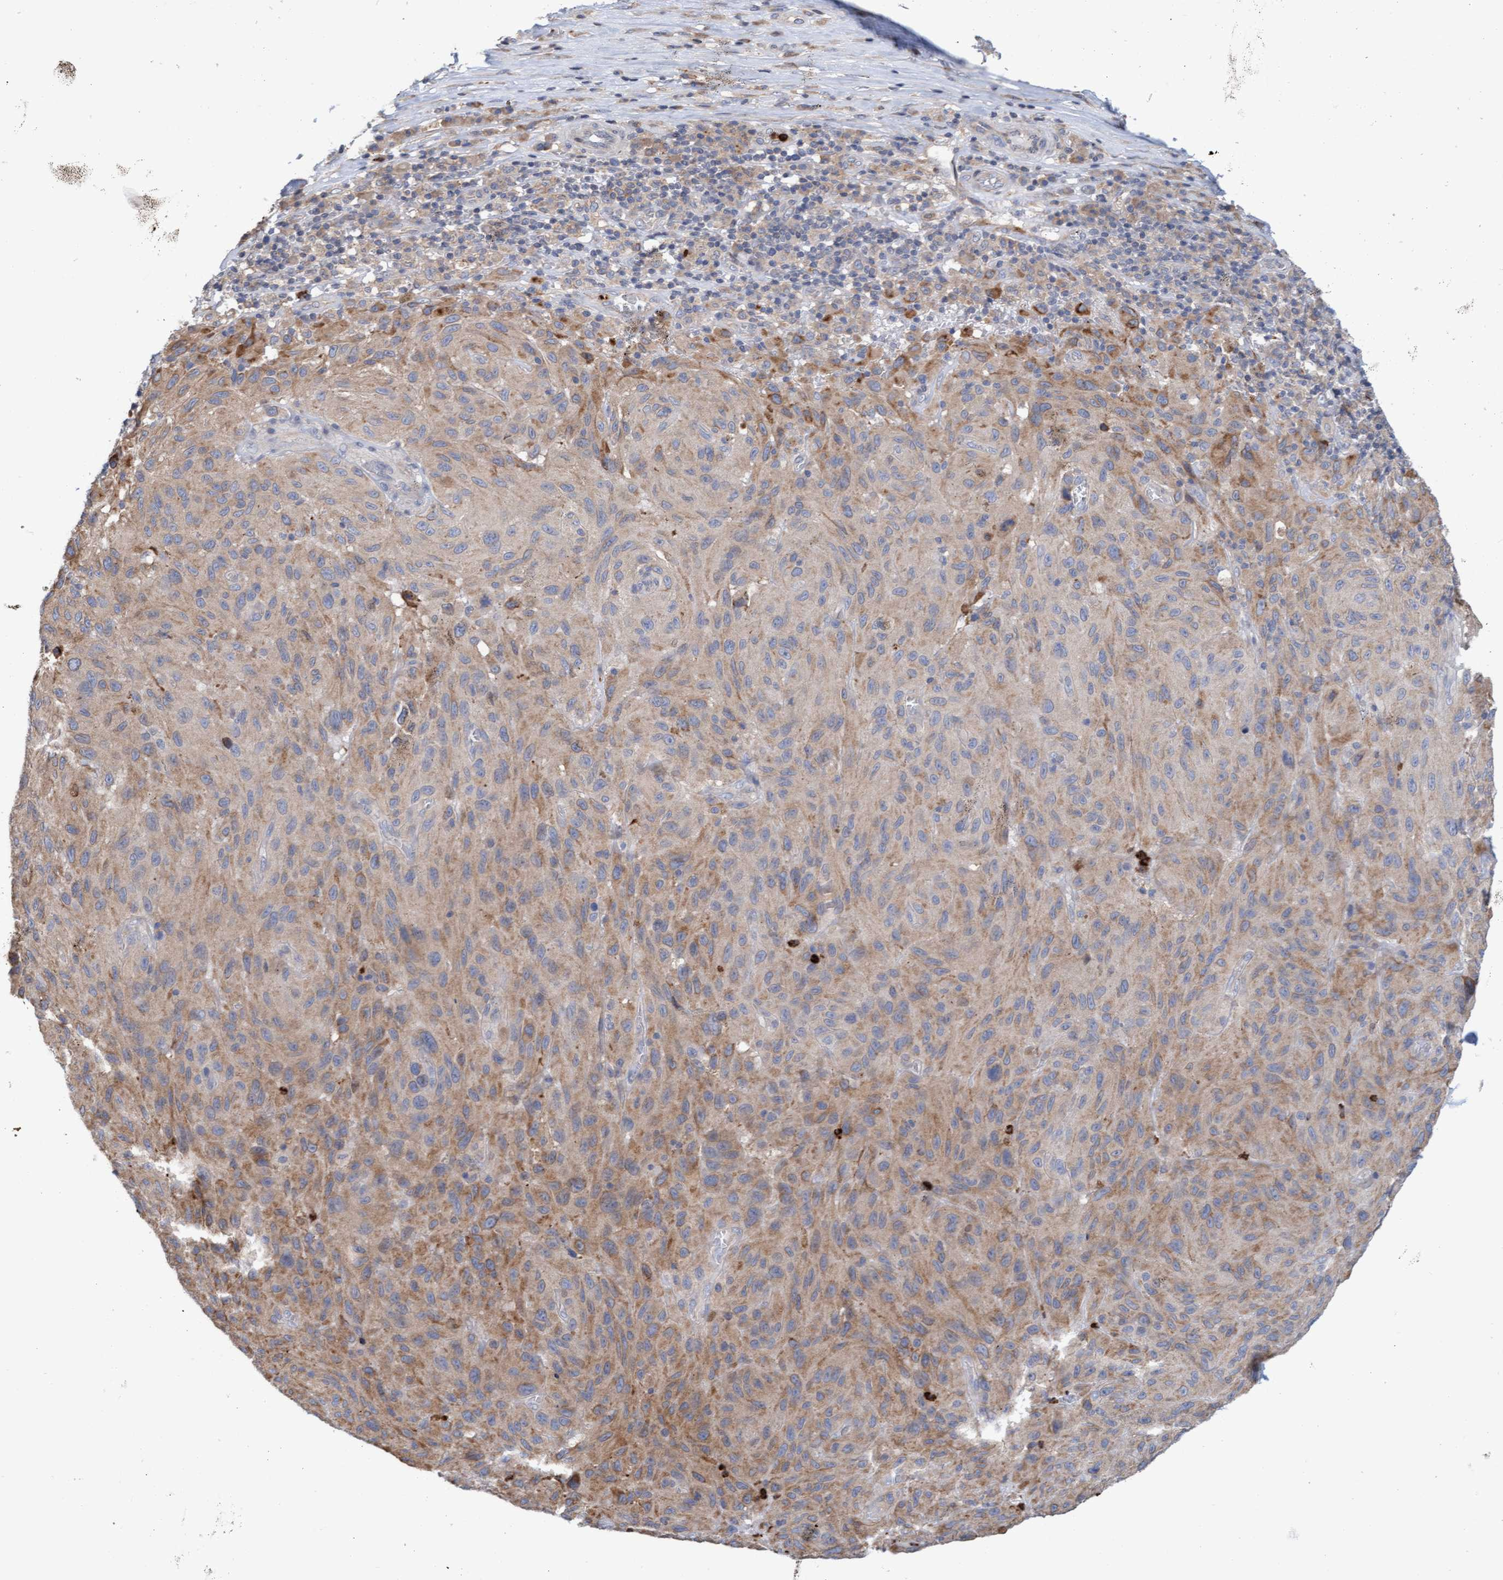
{"staining": {"intensity": "weak", "quantity": ">75%", "location": "cytoplasmic/membranous"}, "tissue": "melanoma", "cell_type": "Tumor cells", "image_type": "cancer", "snomed": [{"axis": "morphology", "description": "Malignant melanoma, NOS"}, {"axis": "topography", "description": "Skin"}], "caption": "A micrograph showing weak cytoplasmic/membranous positivity in approximately >75% of tumor cells in melanoma, as visualized by brown immunohistochemical staining.", "gene": "MMP8", "patient": {"sex": "male", "age": 66}}